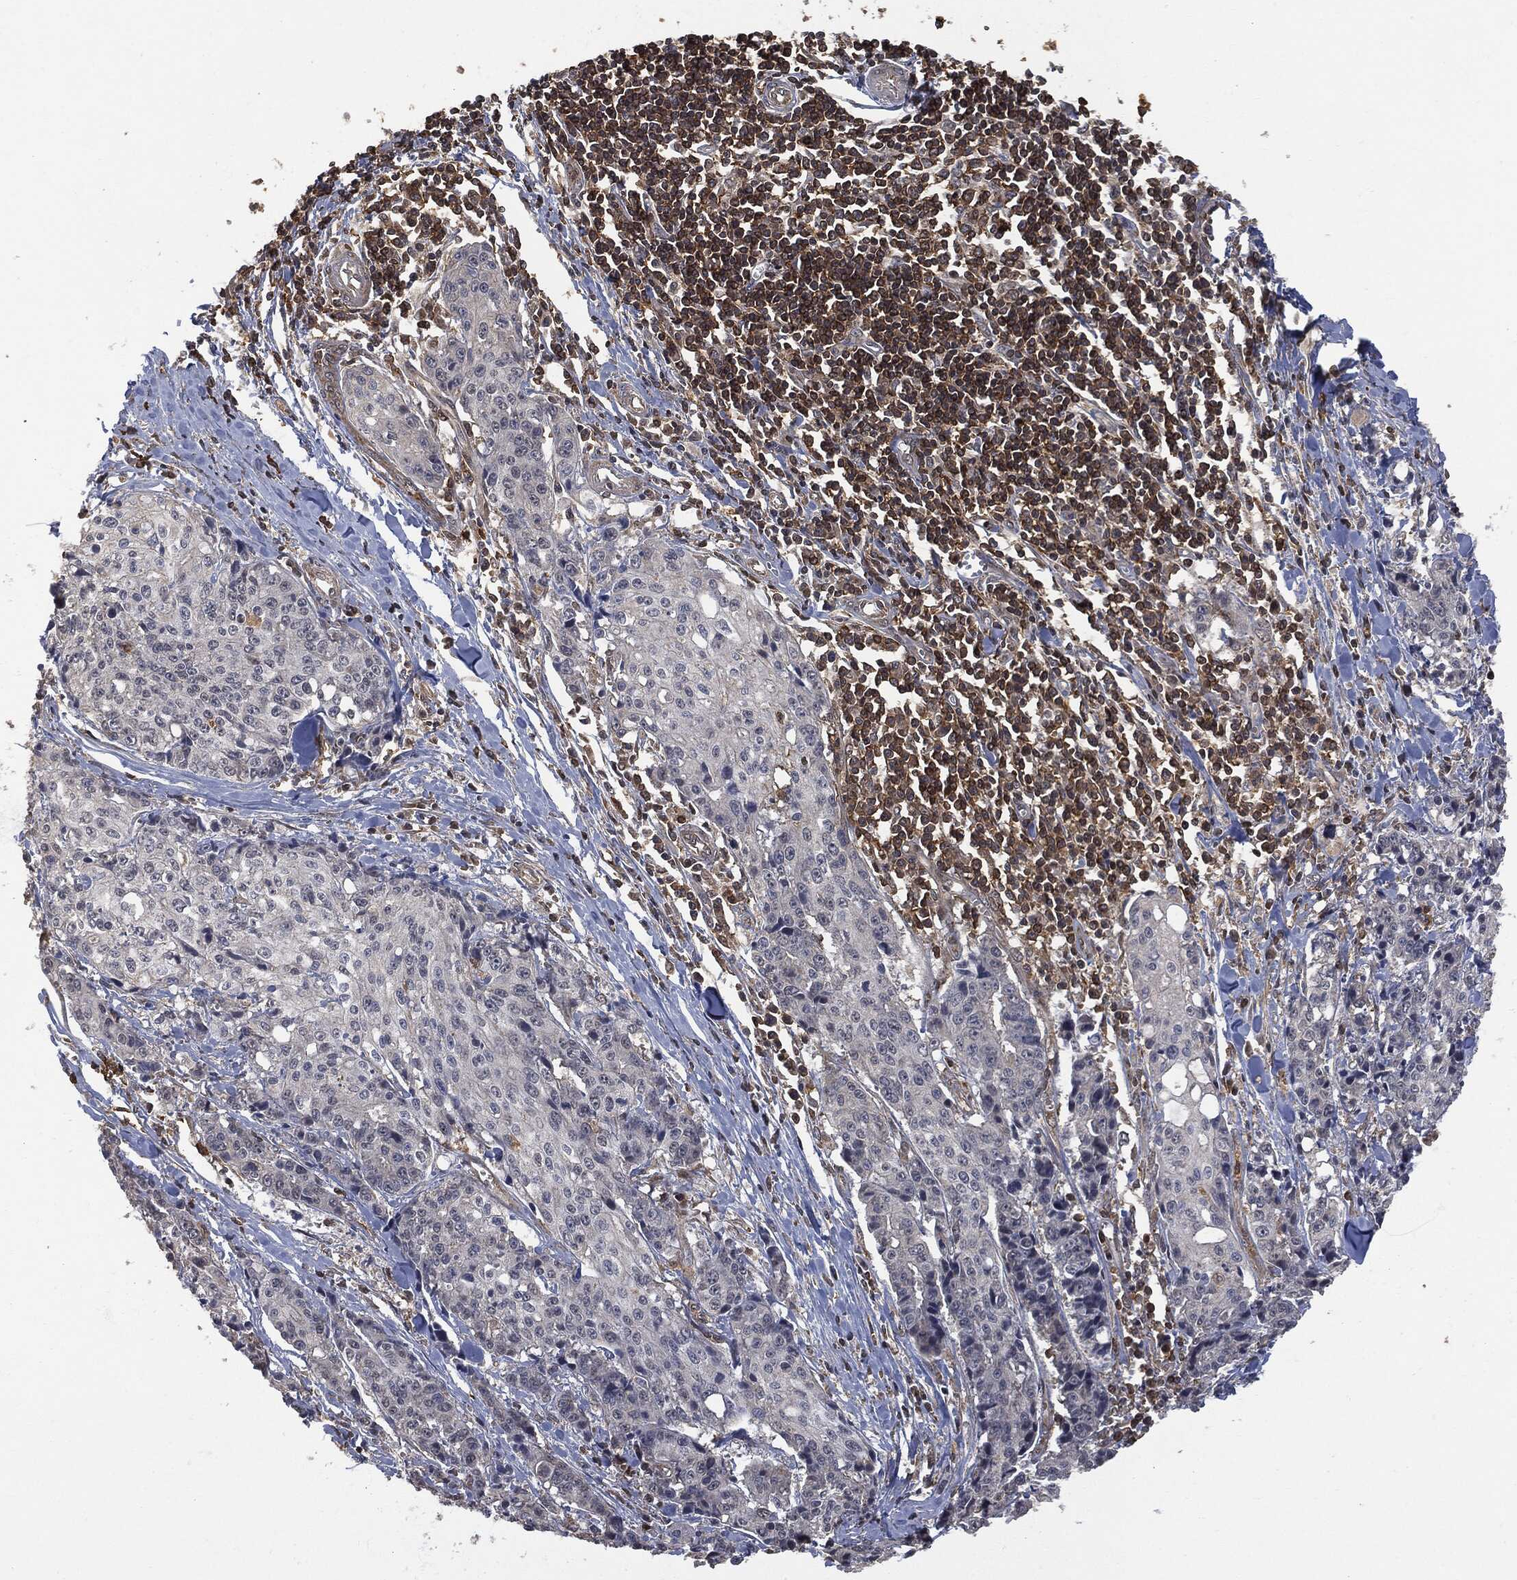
{"staining": {"intensity": "negative", "quantity": "none", "location": "none"}, "tissue": "pancreatic cancer", "cell_type": "Tumor cells", "image_type": "cancer", "snomed": [{"axis": "morphology", "description": "Adenocarcinoma, NOS"}, {"axis": "topography", "description": "Pancreas"}], "caption": "Tumor cells are negative for brown protein staining in adenocarcinoma (pancreatic).", "gene": "PSMB10", "patient": {"sex": "female", "age": 72}}